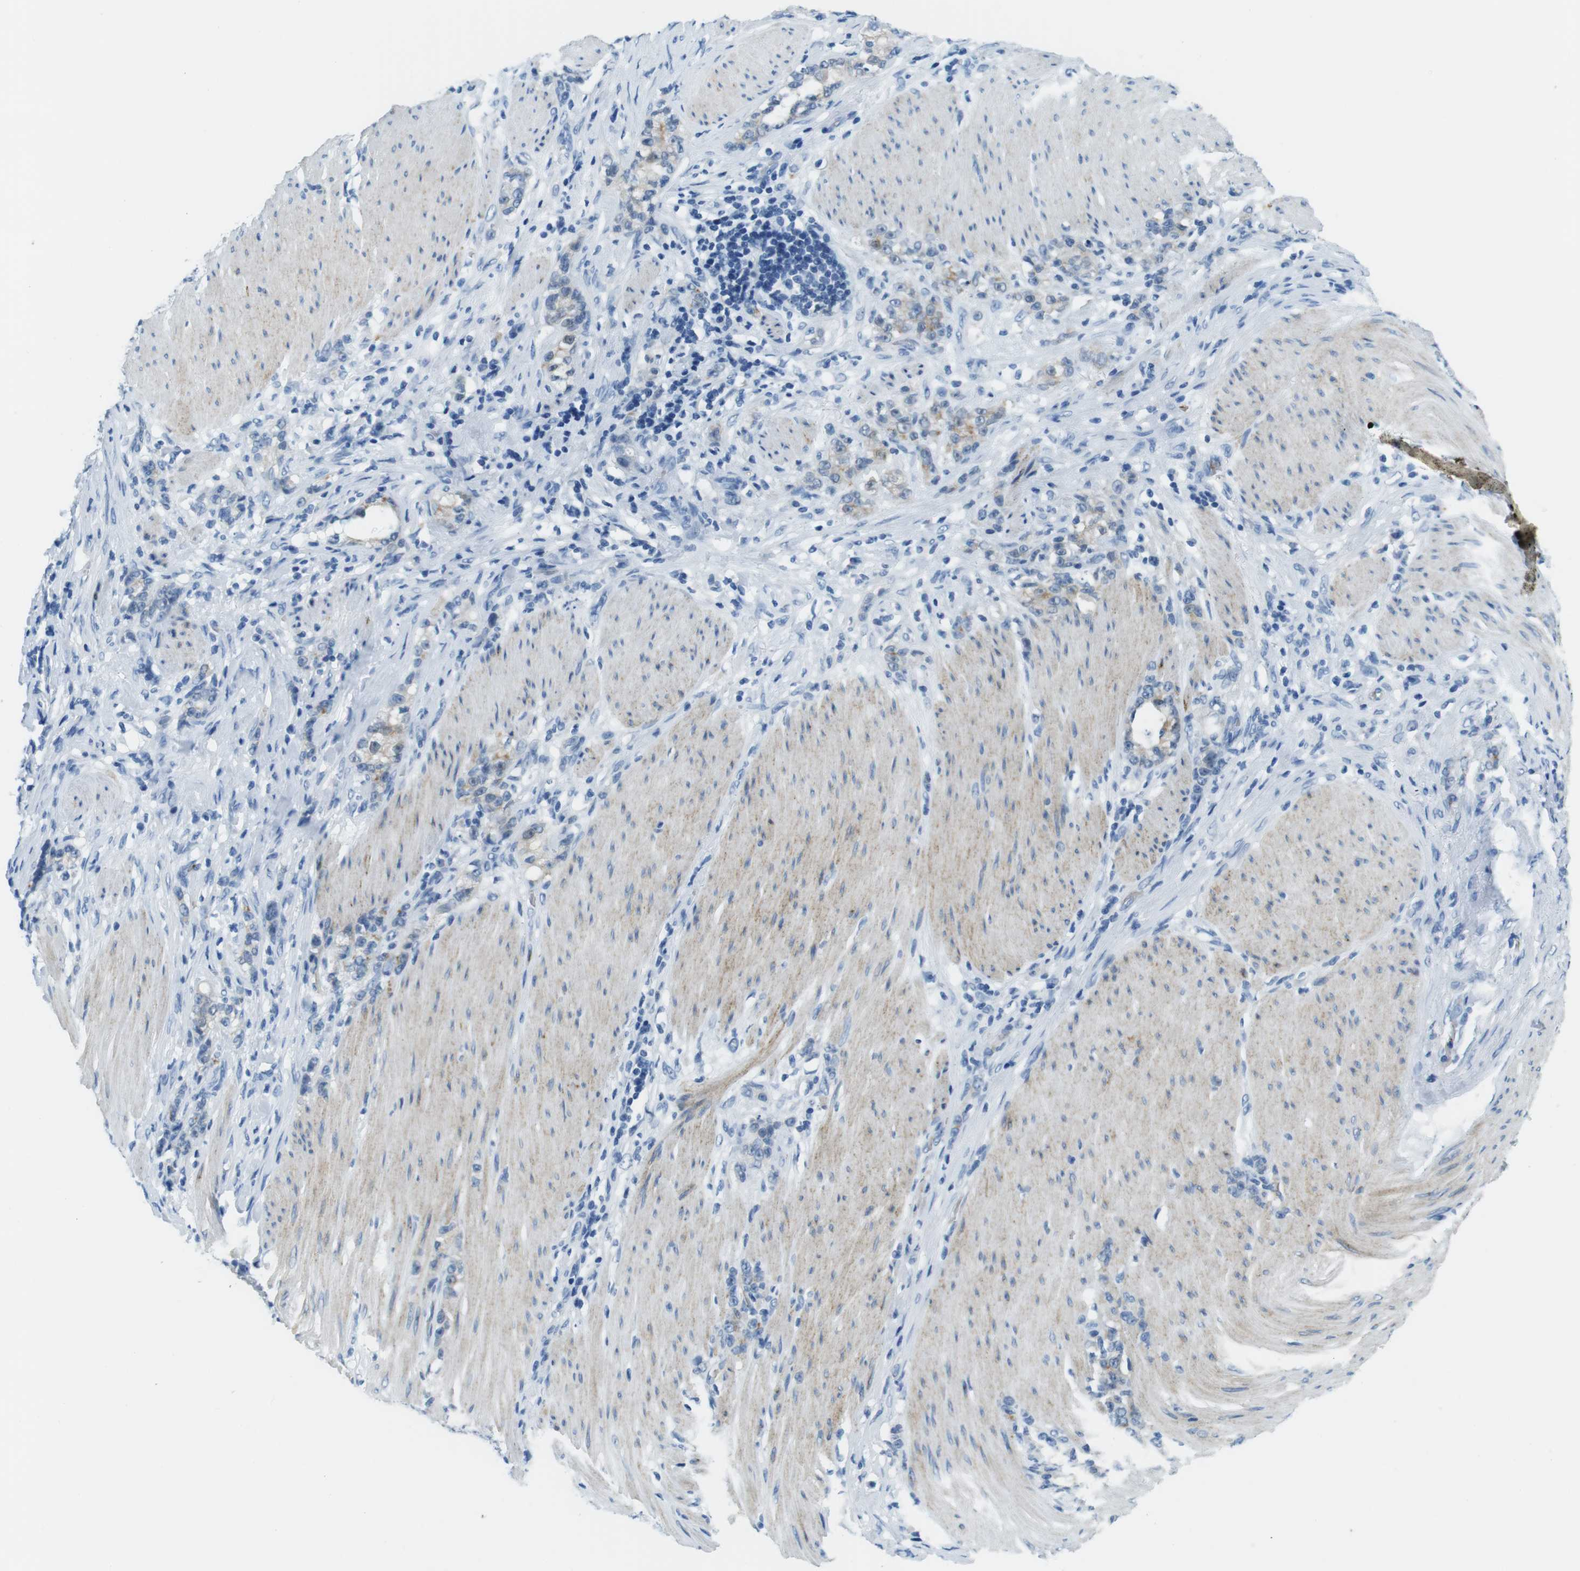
{"staining": {"intensity": "moderate", "quantity": "<25%", "location": "cytoplasmic/membranous"}, "tissue": "stomach cancer", "cell_type": "Tumor cells", "image_type": "cancer", "snomed": [{"axis": "morphology", "description": "Adenocarcinoma, NOS"}, {"axis": "topography", "description": "Stomach, lower"}], "caption": "A high-resolution histopathology image shows immunohistochemistry staining of stomach cancer, which demonstrates moderate cytoplasmic/membranous expression in about <25% of tumor cells.", "gene": "TFAP2C", "patient": {"sex": "male", "age": 88}}